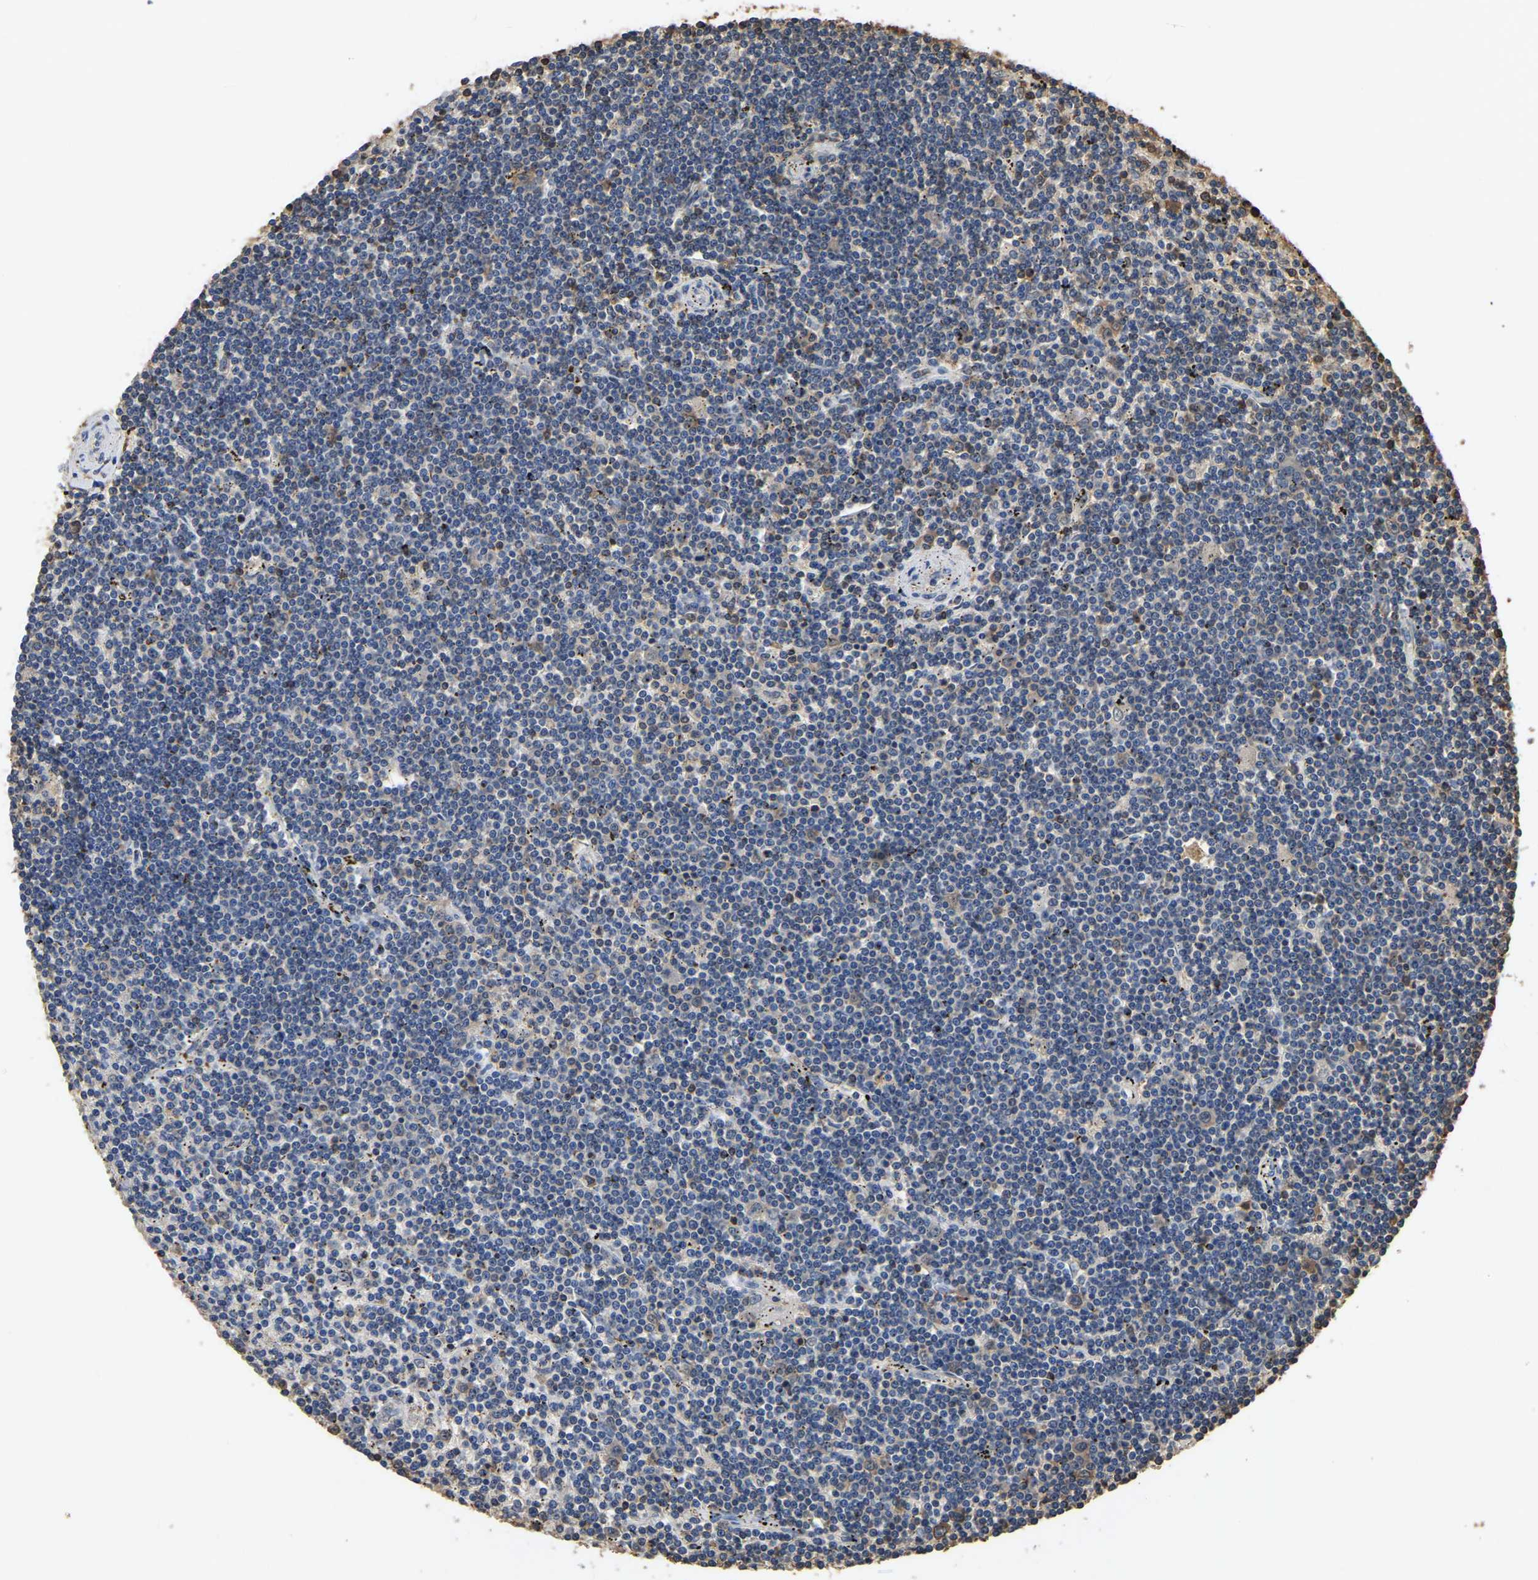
{"staining": {"intensity": "weak", "quantity": "<25%", "location": "cytoplasmic/membranous"}, "tissue": "lymphoma", "cell_type": "Tumor cells", "image_type": "cancer", "snomed": [{"axis": "morphology", "description": "Malignant lymphoma, non-Hodgkin's type, Low grade"}, {"axis": "topography", "description": "Spleen"}], "caption": "Tumor cells are negative for brown protein staining in lymphoma.", "gene": "LDHB", "patient": {"sex": "male", "age": 76}}